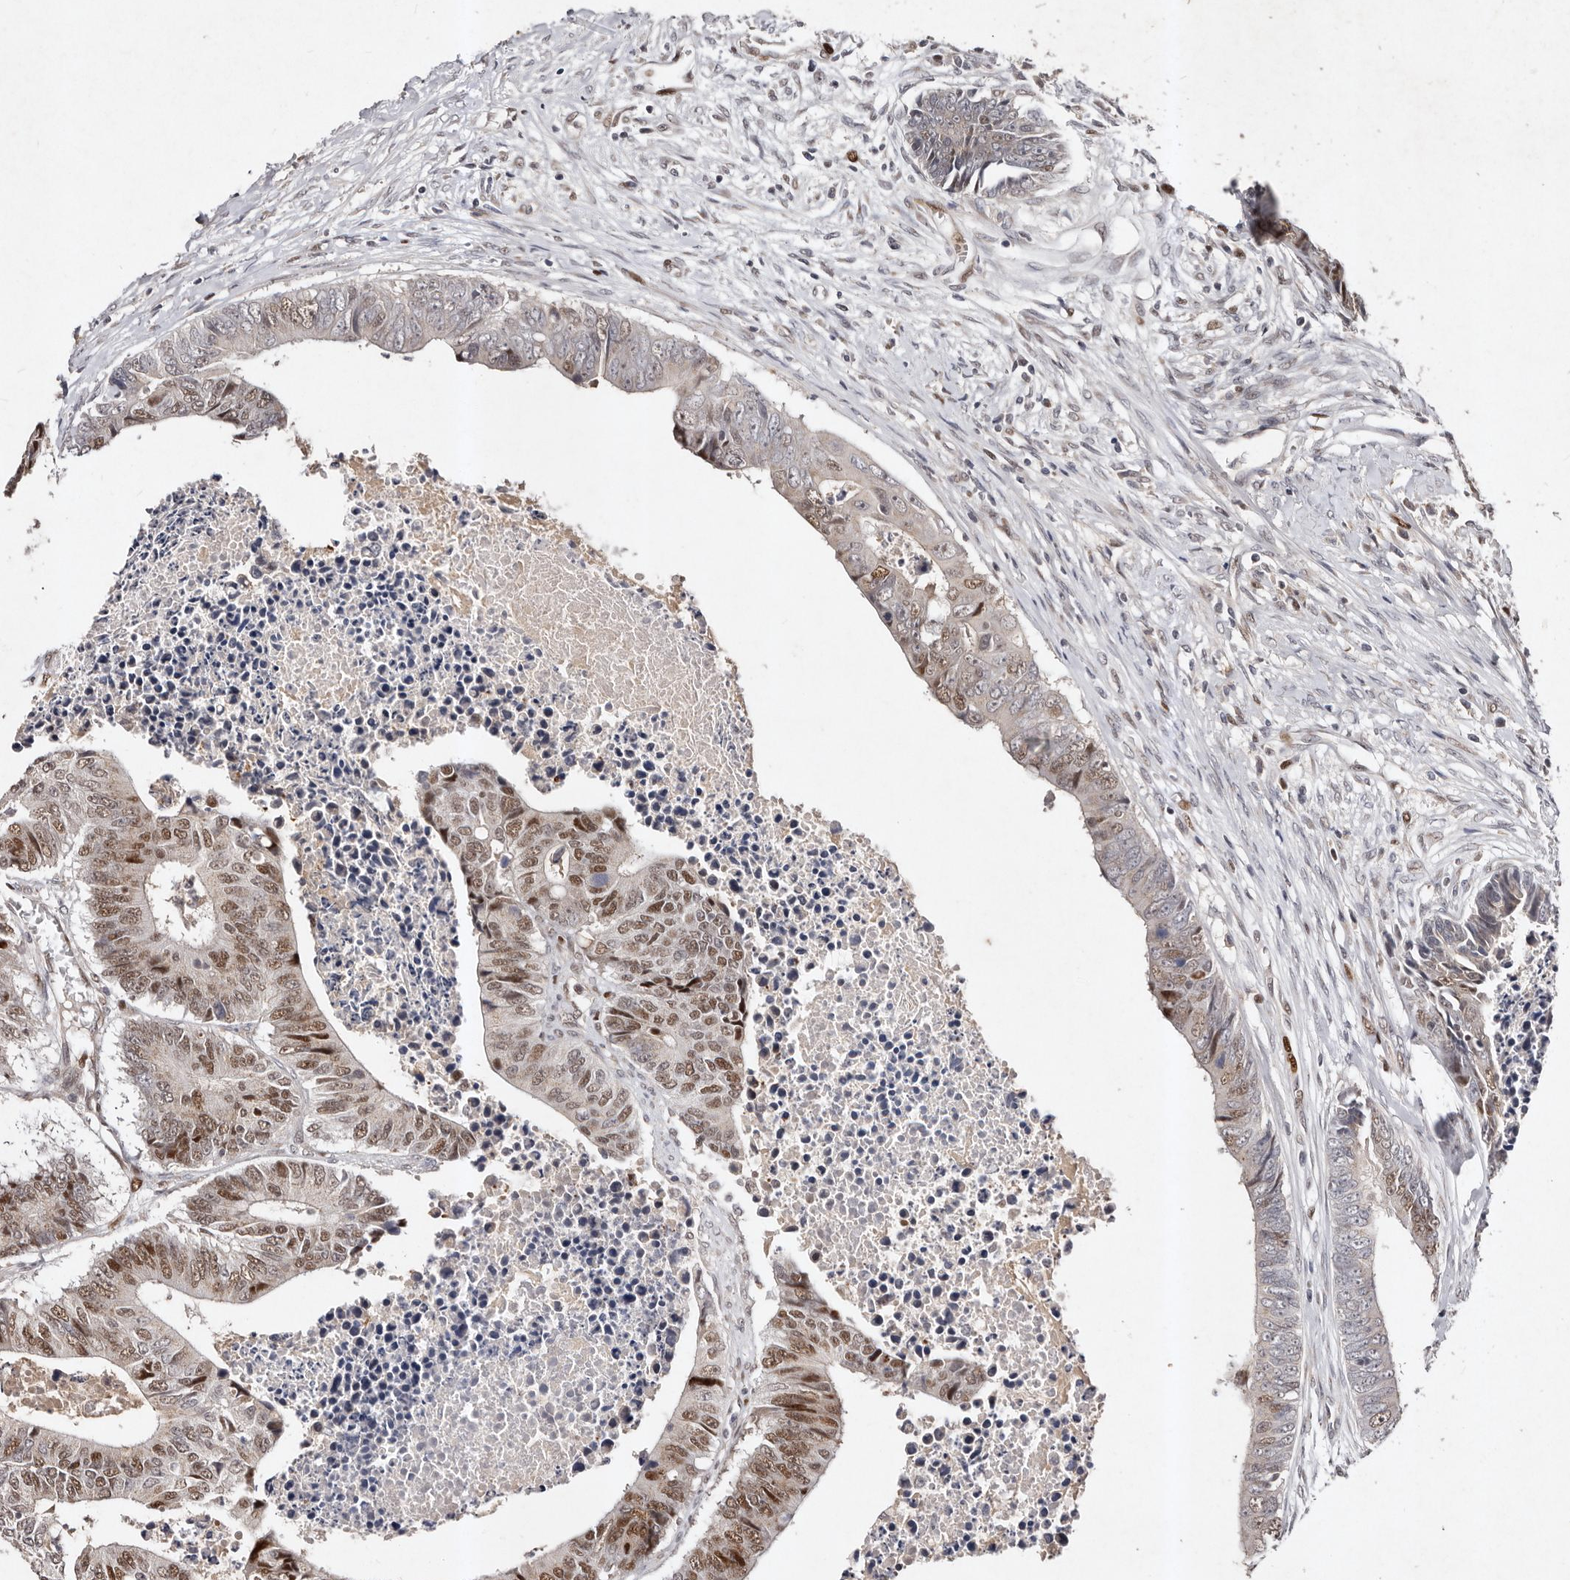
{"staining": {"intensity": "moderate", "quantity": "25%-75%", "location": "nuclear"}, "tissue": "colorectal cancer", "cell_type": "Tumor cells", "image_type": "cancer", "snomed": [{"axis": "morphology", "description": "Adenocarcinoma, NOS"}, {"axis": "topography", "description": "Rectum"}], "caption": "Colorectal adenocarcinoma stained for a protein demonstrates moderate nuclear positivity in tumor cells.", "gene": "KLF7", "patient": {"sex": "male", "age": 84}}